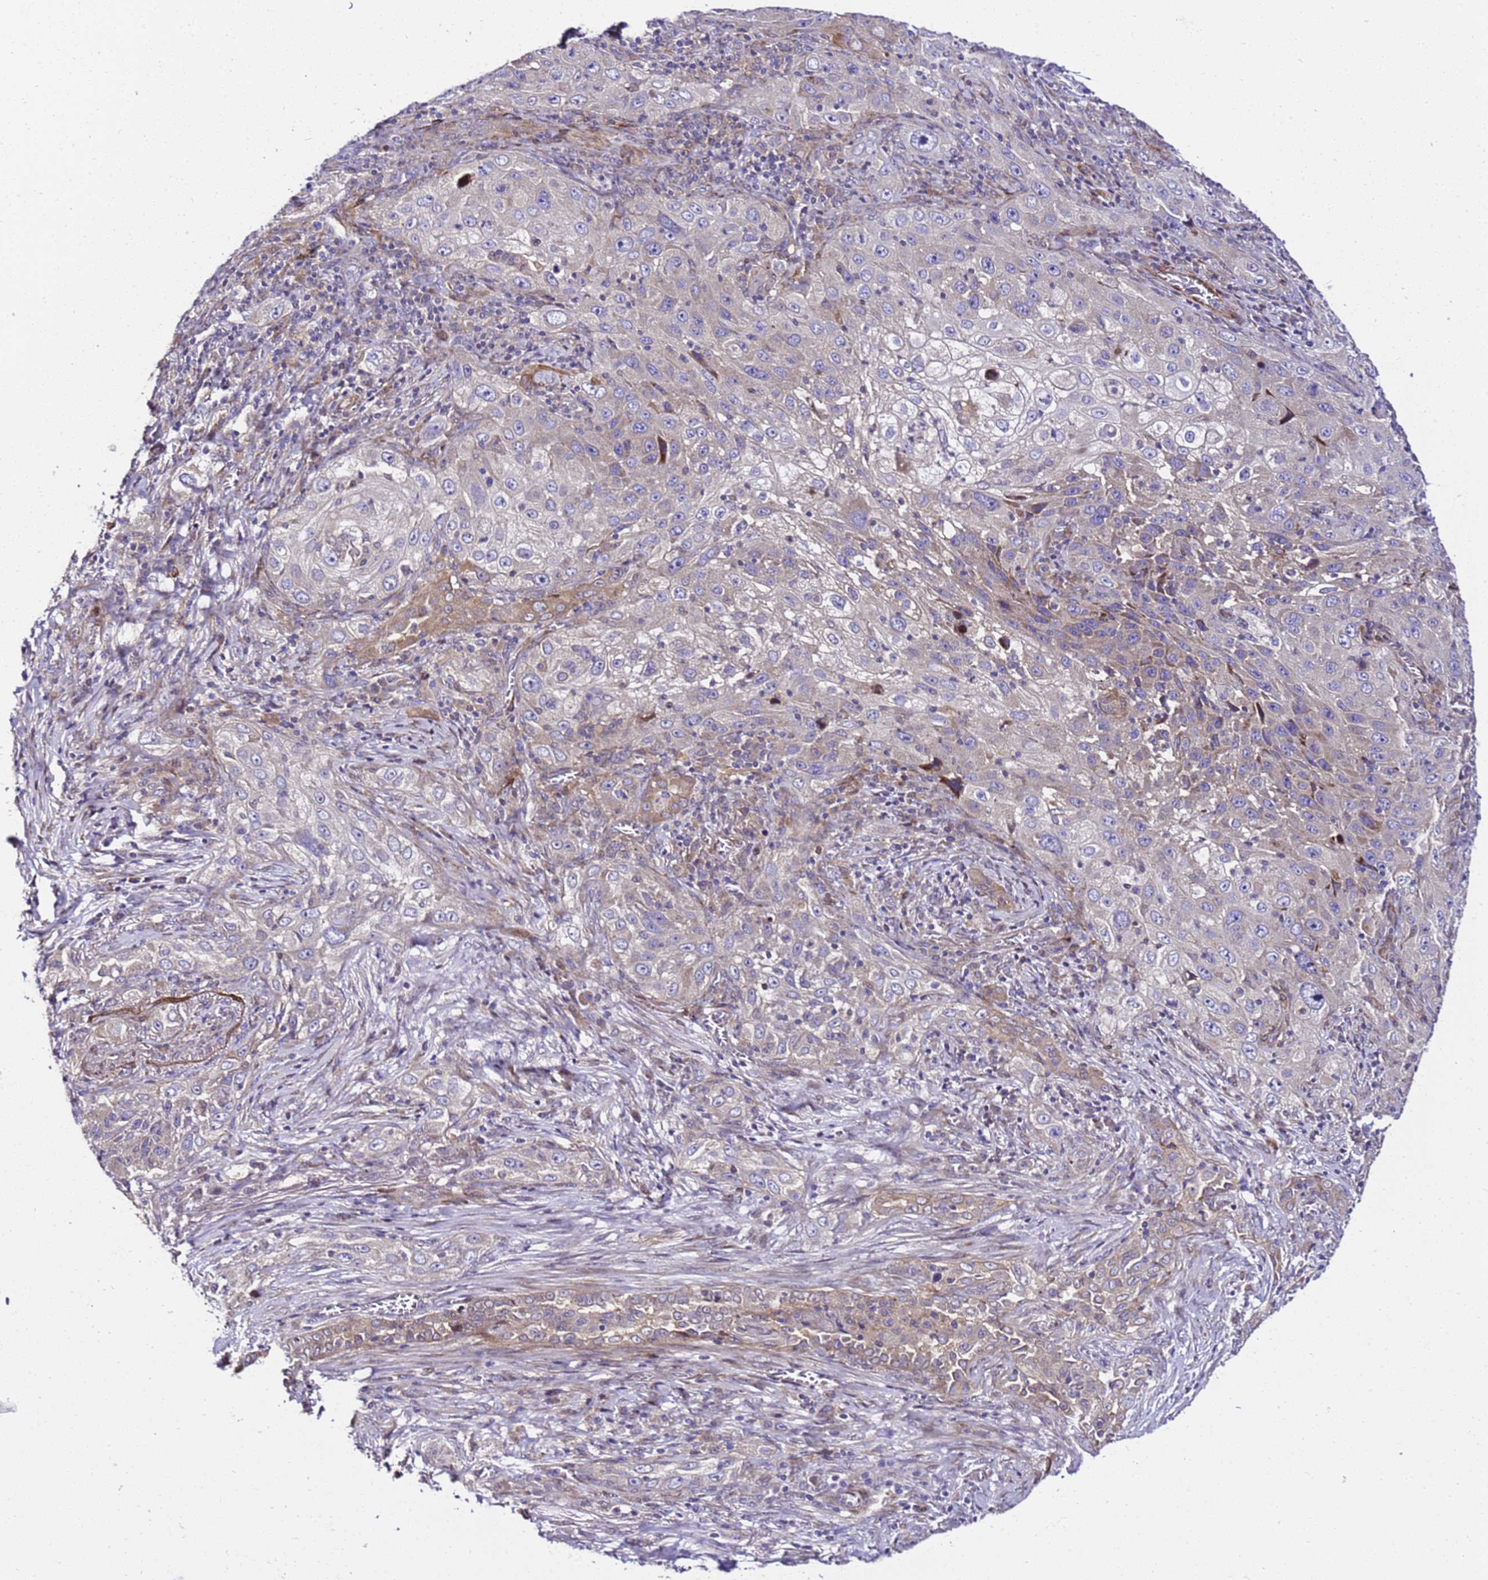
{"staining": {"intensity": "negative", "quantity": "none", "location": "none"}, "tissue": "lung cancer", "cell_type": "Tumor cells", "image_type": "cancer", "snomed": [{"axis": "morphology", "description": "Squamous cell carcinoma, NOS"}, {"axis": "topography", "description": "Lung"}], "caption": "Human squamous cell carcinoma (lung) stained for a protein using immunohistochemistry shows no expression in tumor cells.", "gene": "ZNF417", "patient": {"sex": "female", "age": 69}}